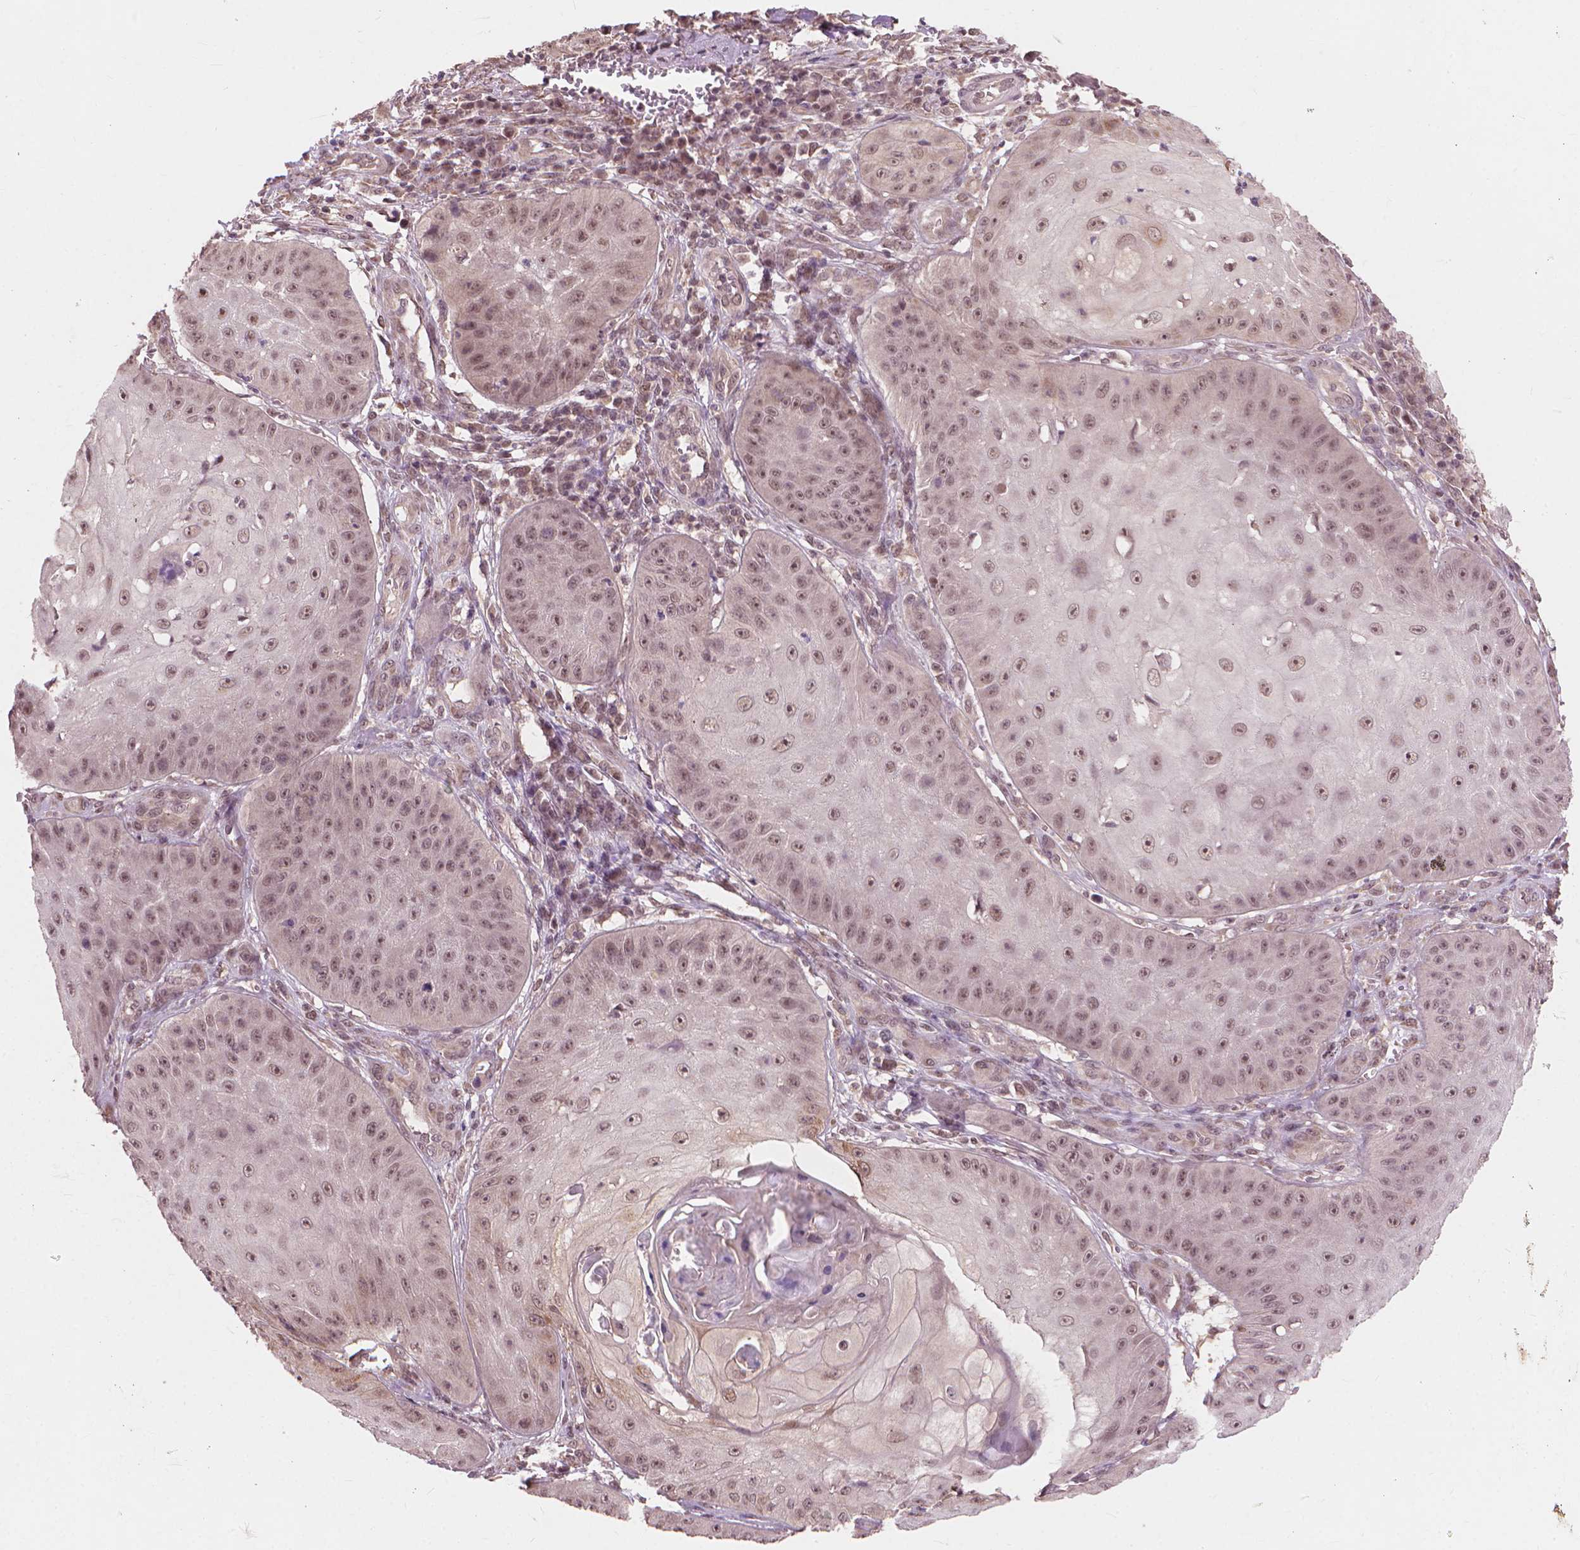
{"staining": {"intensity": "moderate", "quantity": "25%-75%", "location": "nuclear"}, "tissue": "skin cancer", "cell_type": "Tumor cells", "image_type": "cancer", "snomed": [{"axis": "morphology", "description": "Squamous cell carcinoma, NOS"}, {"axis": "topography", "description": "Skin"}], "caption": "Tumor cells reveal moderate nuclear expression in approximately 25%-75% of cells in squamous cell carcinoma (skin). Nuclei are stained in blue.", "gene": "SSU72", "patient": {"sex": "male", "age": 70}}